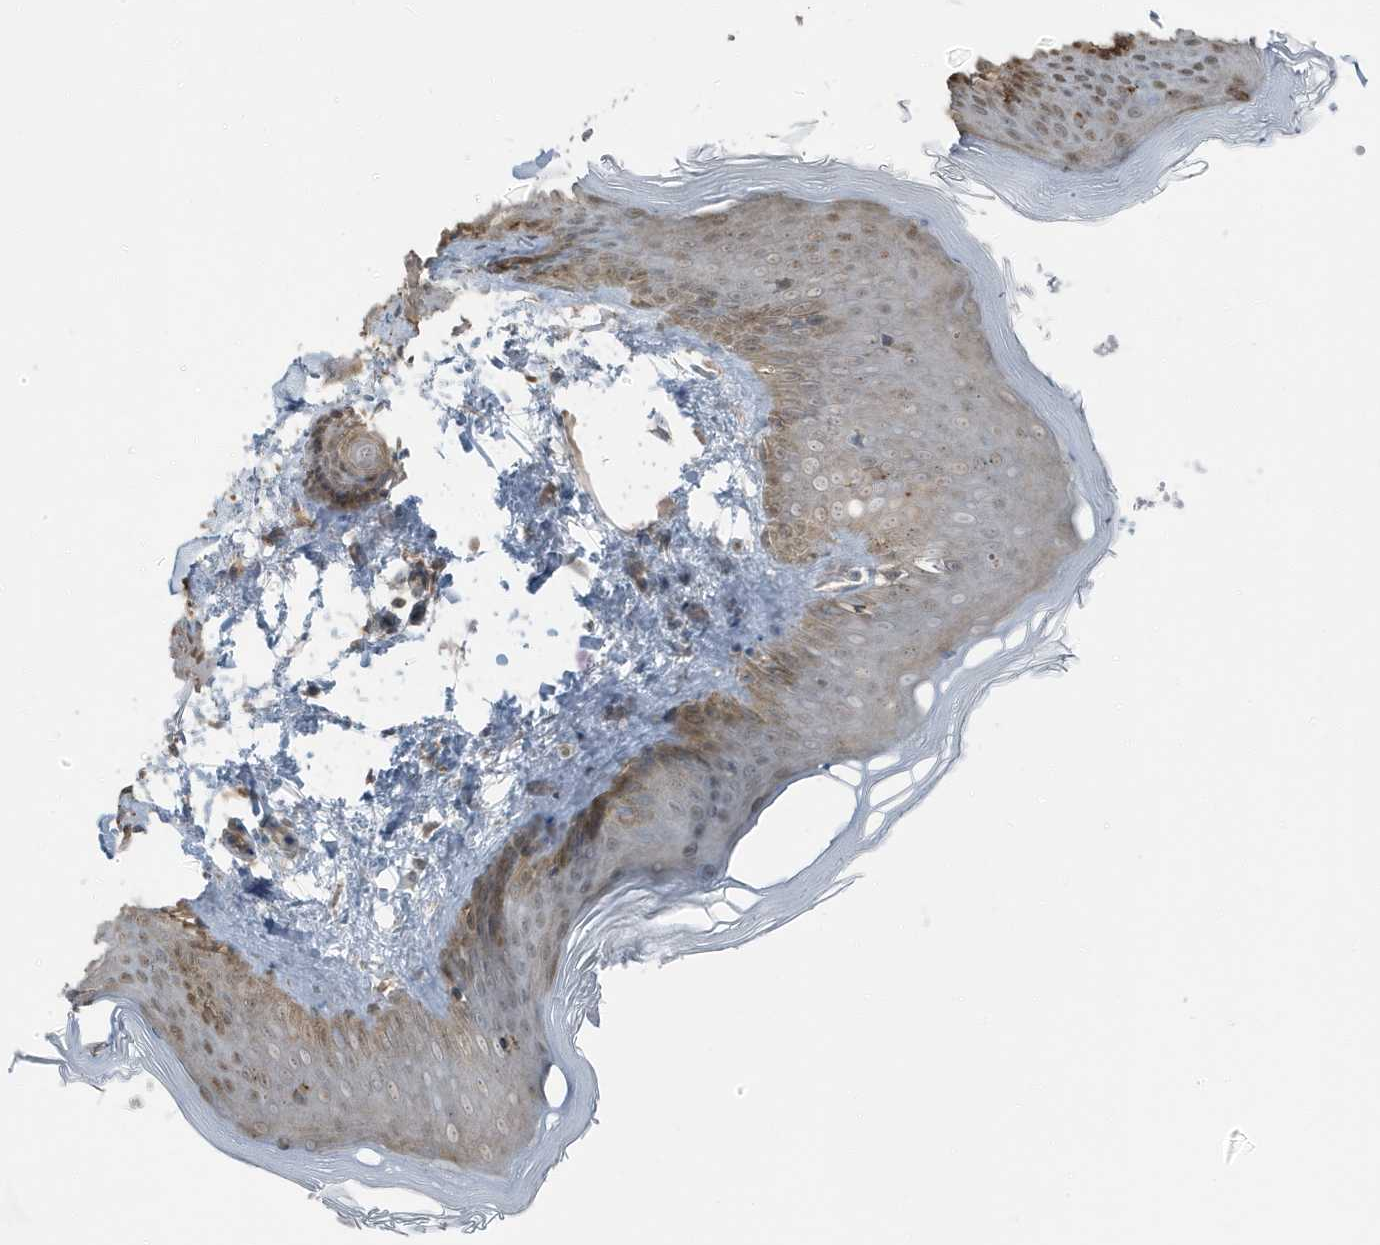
{"staining": {"intensity": "weak", "quantity": "25%-75%", "location": "cytoplasmic/membranous"}, "tissue": "skin", "cell_type": "Fibroblasts", "image_type": "normal", "snomed": [{"axis": "morphology", "description": "Normal tissue, NOS"}, {"axis": "topography", "description": "Skin"}], "caption": "Protein expression analysis of normal human skin reveals weak cytoplasmic/membranous staining in approximately 25%-75% of fibroblasts. Using DAB (3,3'-diaminobenzidine) (brown) and hematoxylin (blue) stains, captured at high magnification using brightfield microscopy.", "gene": "AZI2", "patient": {"sex": "female", "age": 27}}